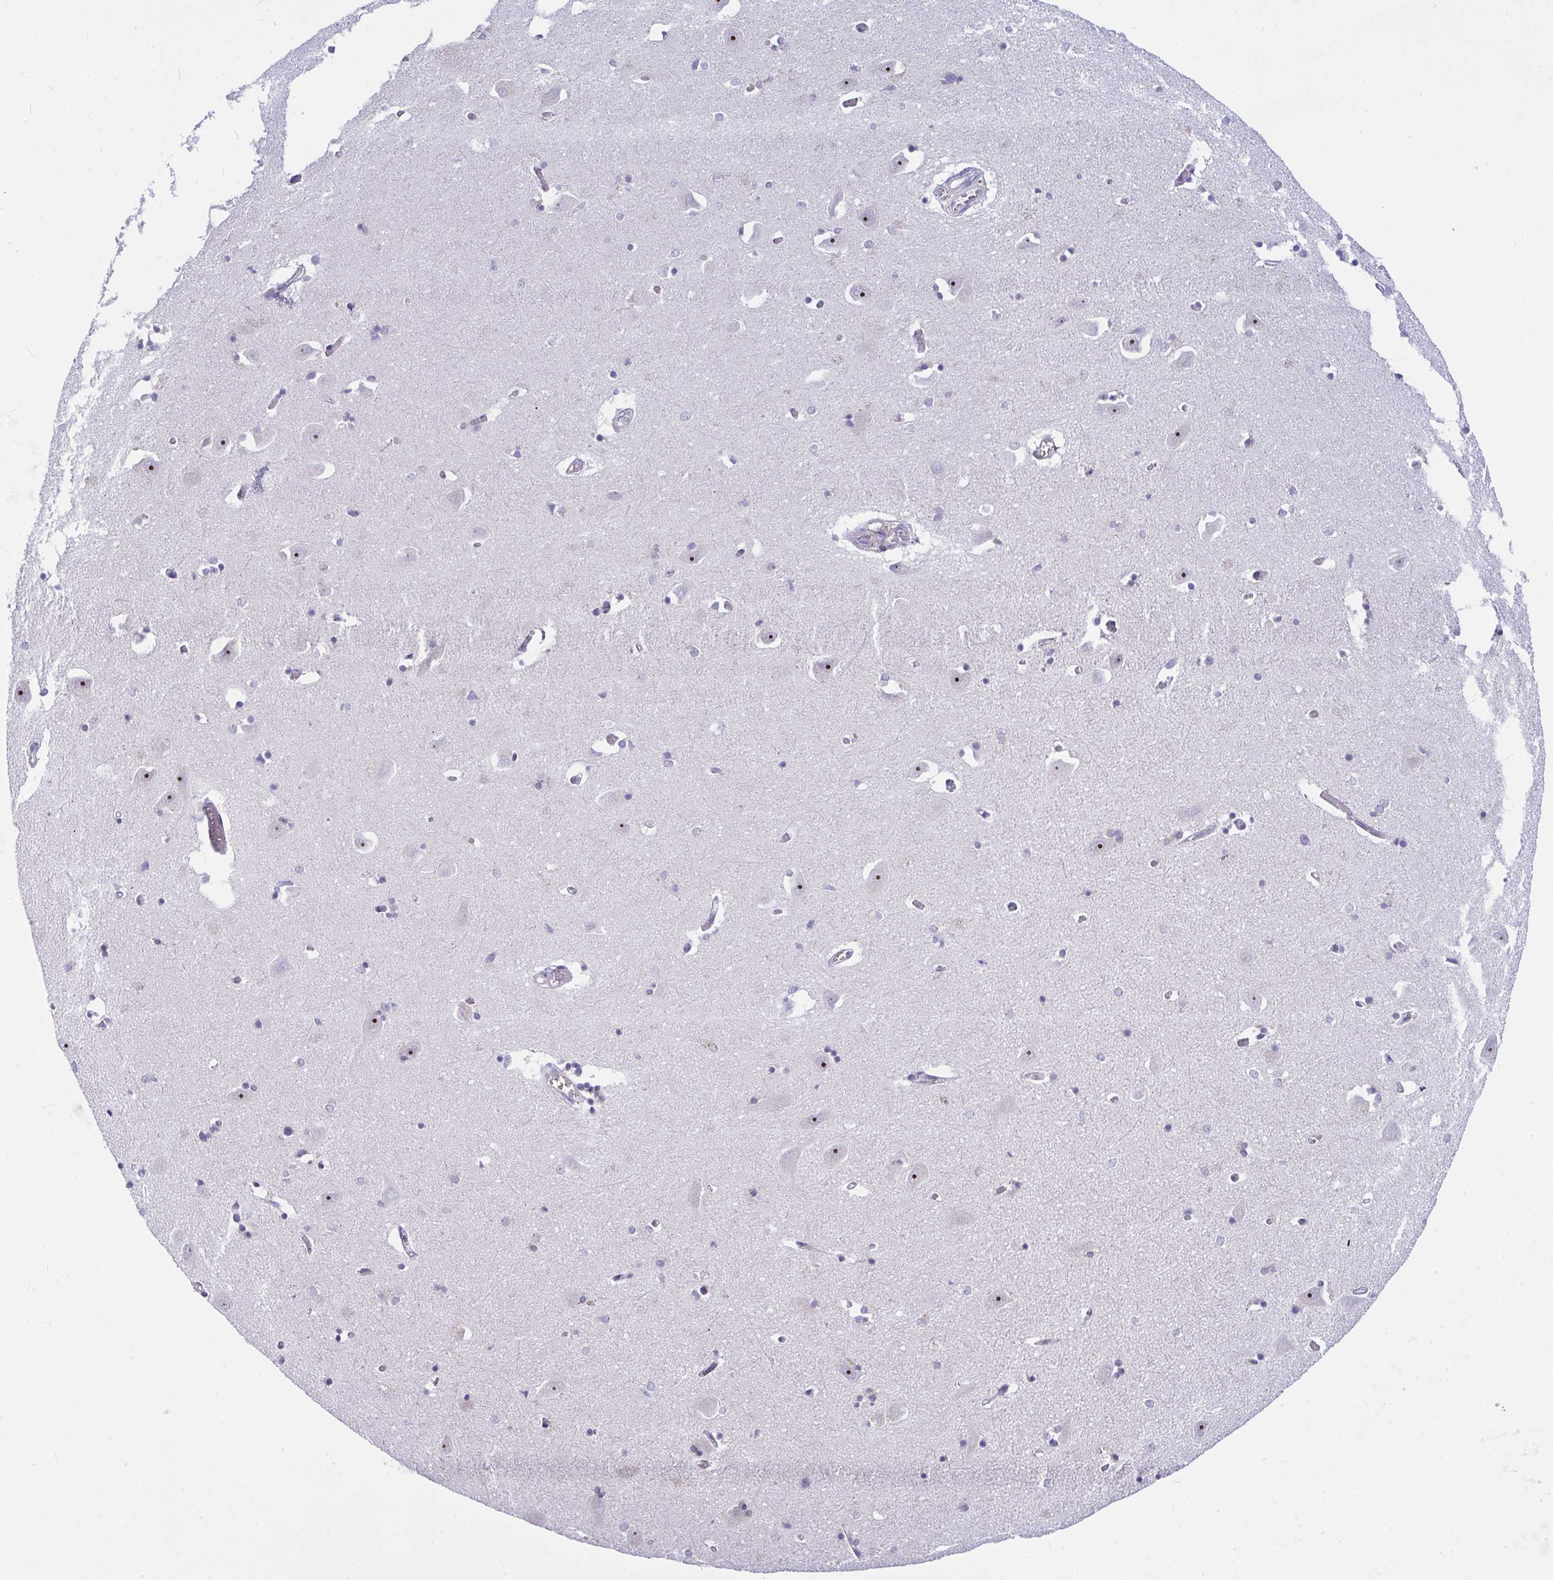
{"staining": {"intensity": "negative", "quantity": "none", "location": "none"}, "tissue": "caudate", "cell_type": "Glial cells", "image_type": "normal", "snomed": [{"axis": "morphology", "description": "Normal tissue, NOS"}, {"axis": "topography", "description": "Lateral ventricle wall"}, {"axis": "topography", "description": "Hippocampus"}], "caption": "Protein analysis of unremarkable caudate reveals no significant positivity in glial cells. (DAB immunohistochemistry, high magnification).", "gene": "NFXL1", "patient": {"sex": "female", "age": 63}}